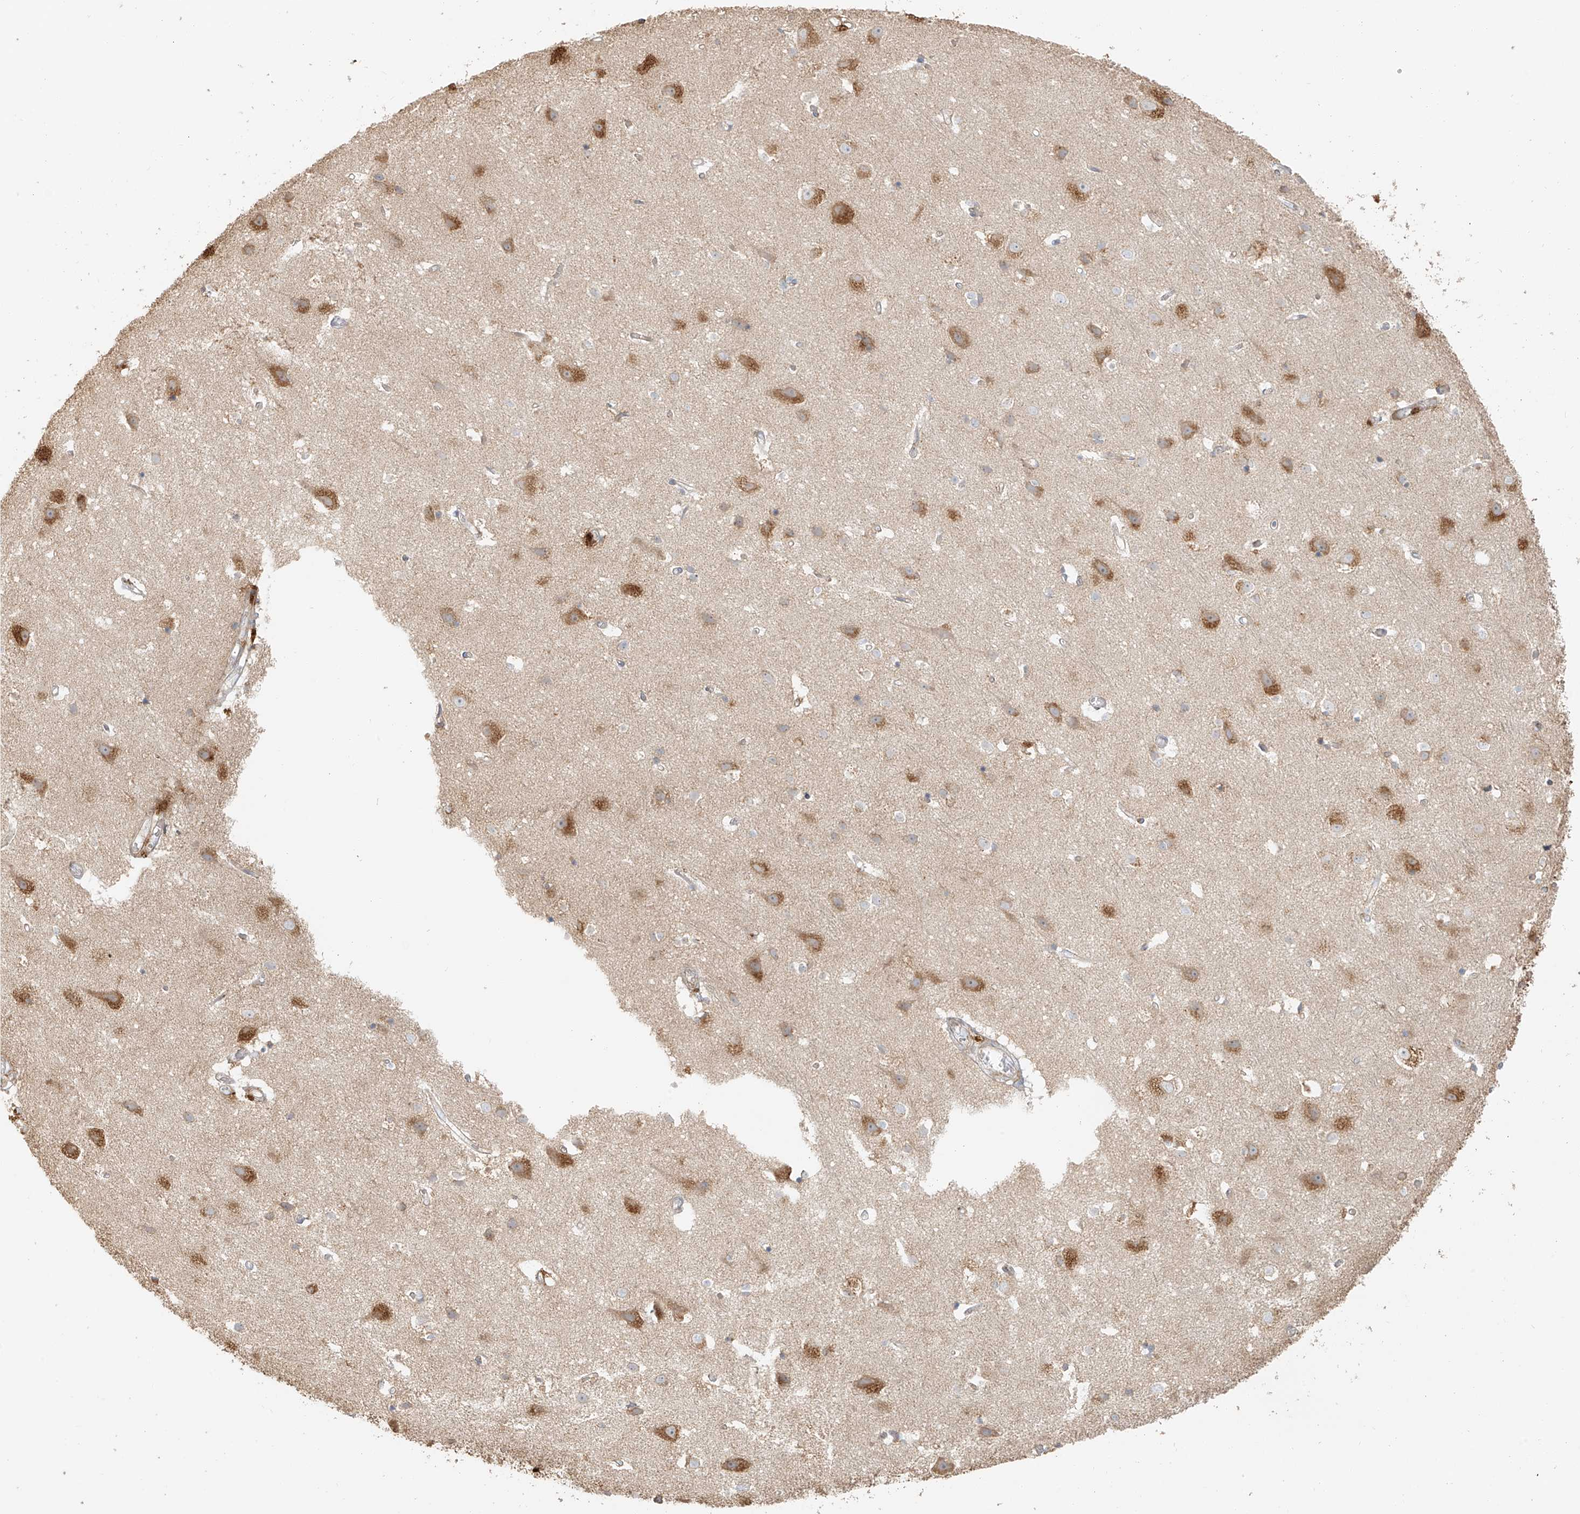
{"staining": {"intensity": "moderate", "quantity": "<25%", "location": "cytoplasmic/membranous"}, "tissue": "cerebral cortex", "cell_type": "Endothelial cells", "image_type": "normal", "snomed": [{"axis": "morphology", "description": "Normal tissue, NOS"}, {"axis": "topography", "description": "Cerebral cortex"}], "caption": "Immunohistochemistry (IHC) histopathology image of unremarkable cerebral cortex: cerebral cortex stained using immunohistochemistry (IHC) shows low levels of moderate protein expression localized specifically in the cytoplasmic/membranous of endothelial cells, appearing as a cytoplasmic/membranous brown color.", "gene": "MIPEP", "patient": {"sex": "male", "age": 54}}